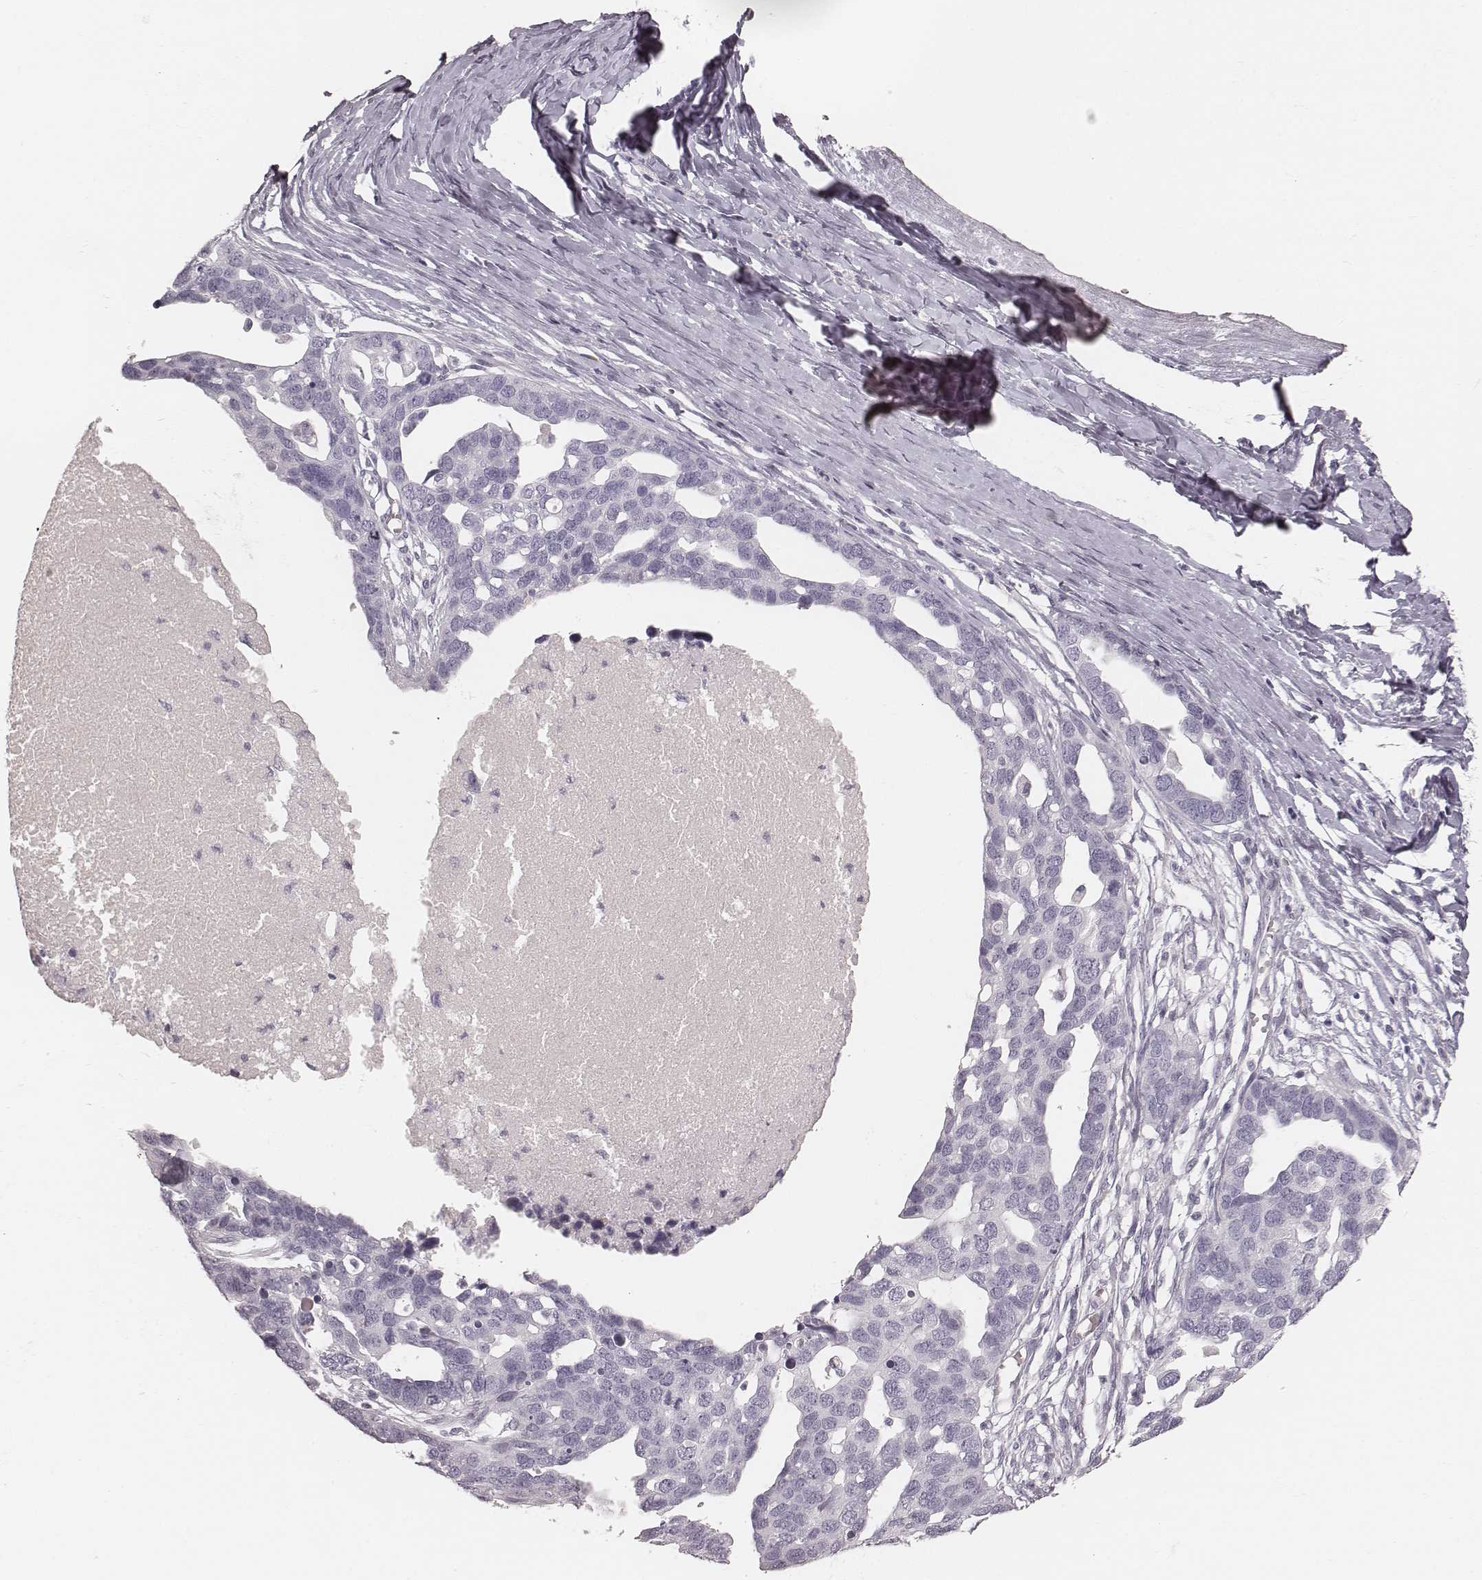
{"staining": {"intensity": "negative", "quantity": "none", "location": "none"}, "tissue": "ovarian cancer", "cell_type": "Tumor cells", "image_type": "cancer", "snomed": [{"axis": "morphology", "description": "Cystadenocarcinoma, serous, NOS"}, {"axis": "topography", "description": "Ovary"}], "caption": "Immunohistochemical staining of human ovarian serous cystadenocarcinoma shows no significant expression in tumor cells.", "gene": "KRT82", "patient": {"sex": "female", "age": 54}}